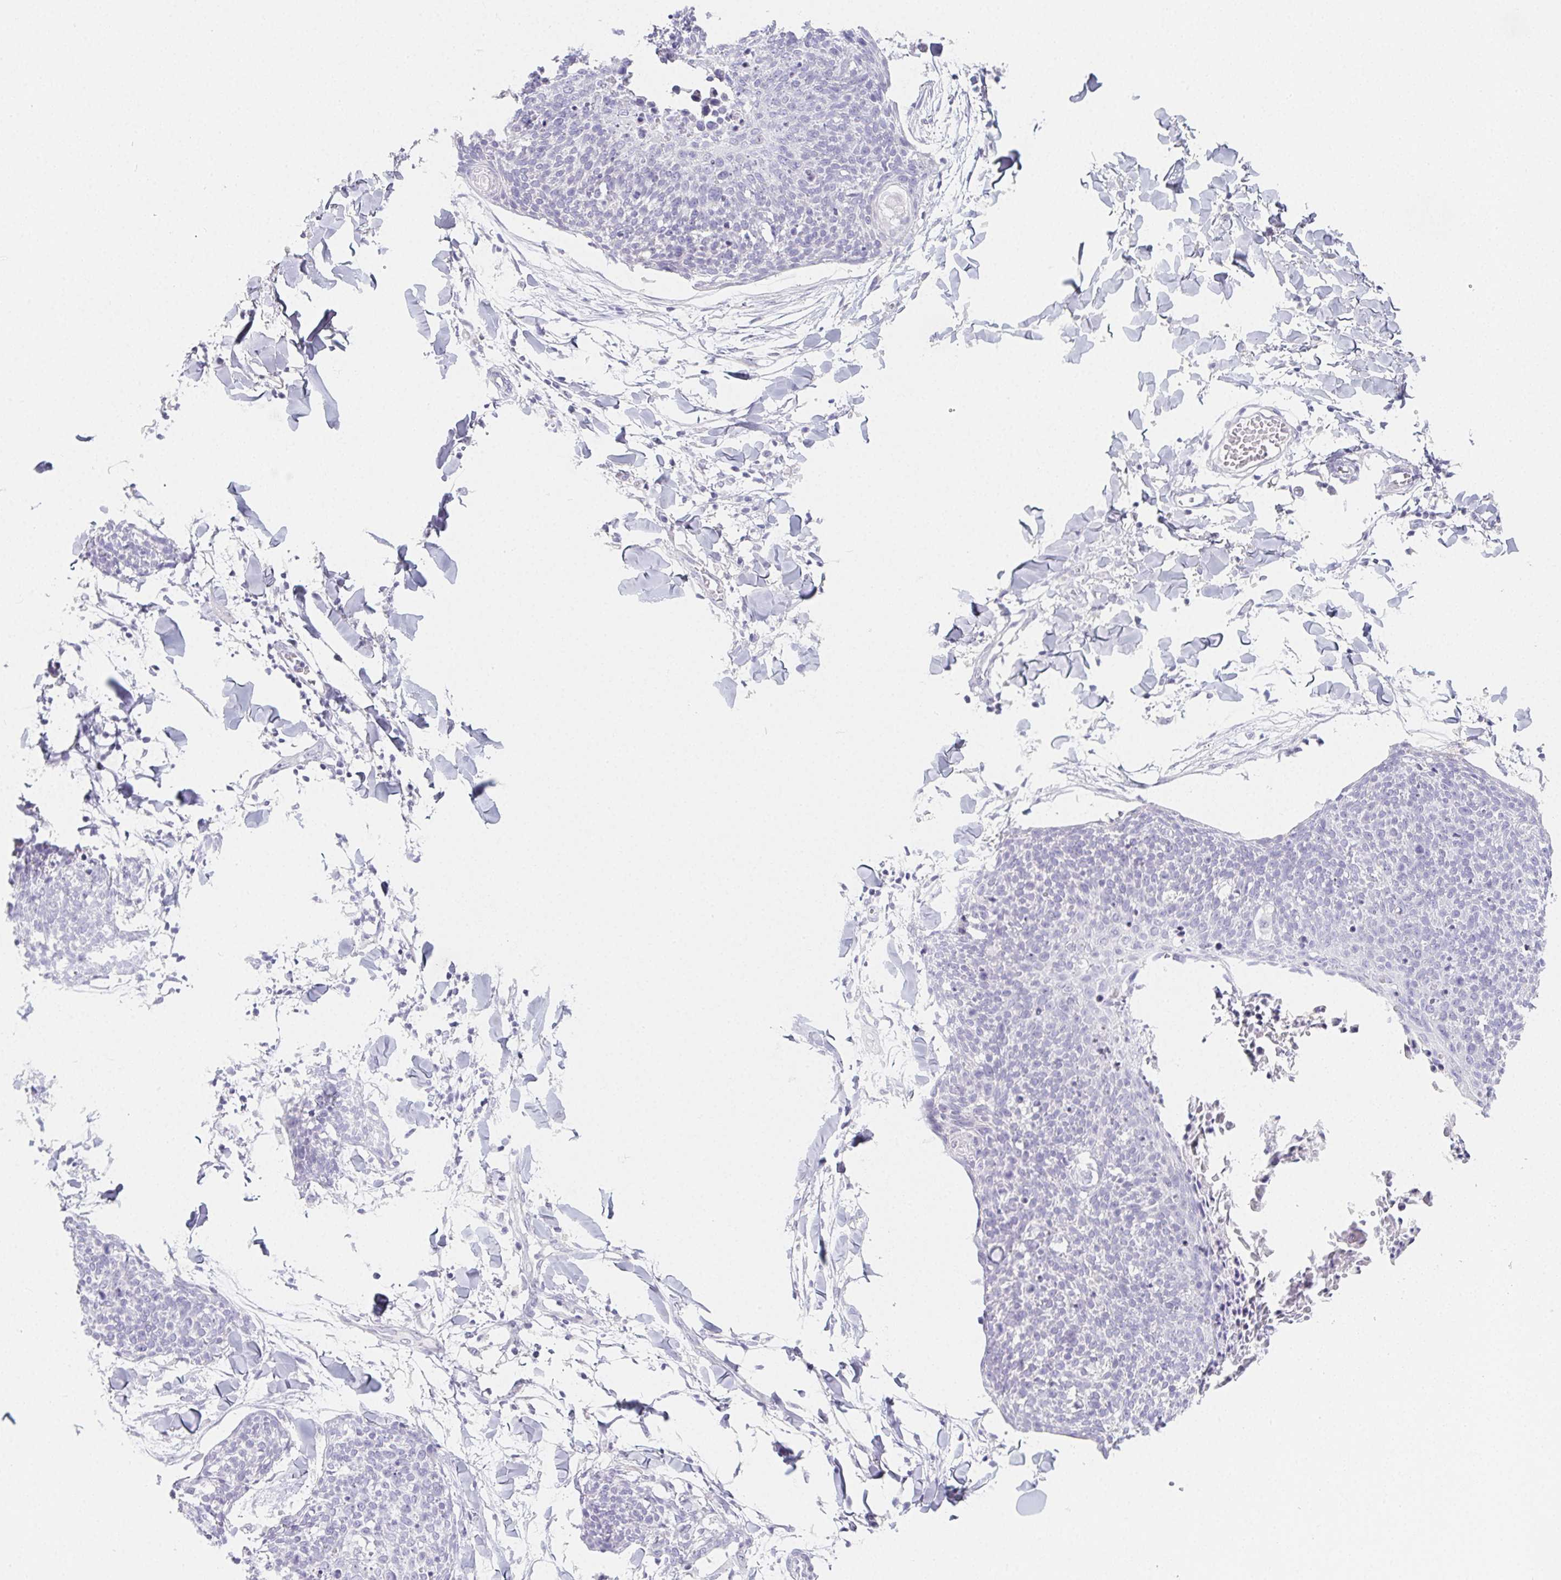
{"staining": {"intensity": "negative", "quantity": "none", "location": "none"}, "tissue": "skin cancer", "cell_type": "Tumor cells", "image_type": "cancer", "snomed": [{"axis": "morphology", "description": "Squamous cell carcinoma, NOS"}, {"axis": "topography", "description": "Skin"}, {"axis": "topography", "description": "Vulva"}], "caption": "Protein analysis of skin cancer reveals no significant positivity in tumor cells.", "gene": "GLIPR1L1", "patient": {"sex": "female", "age": 75}}